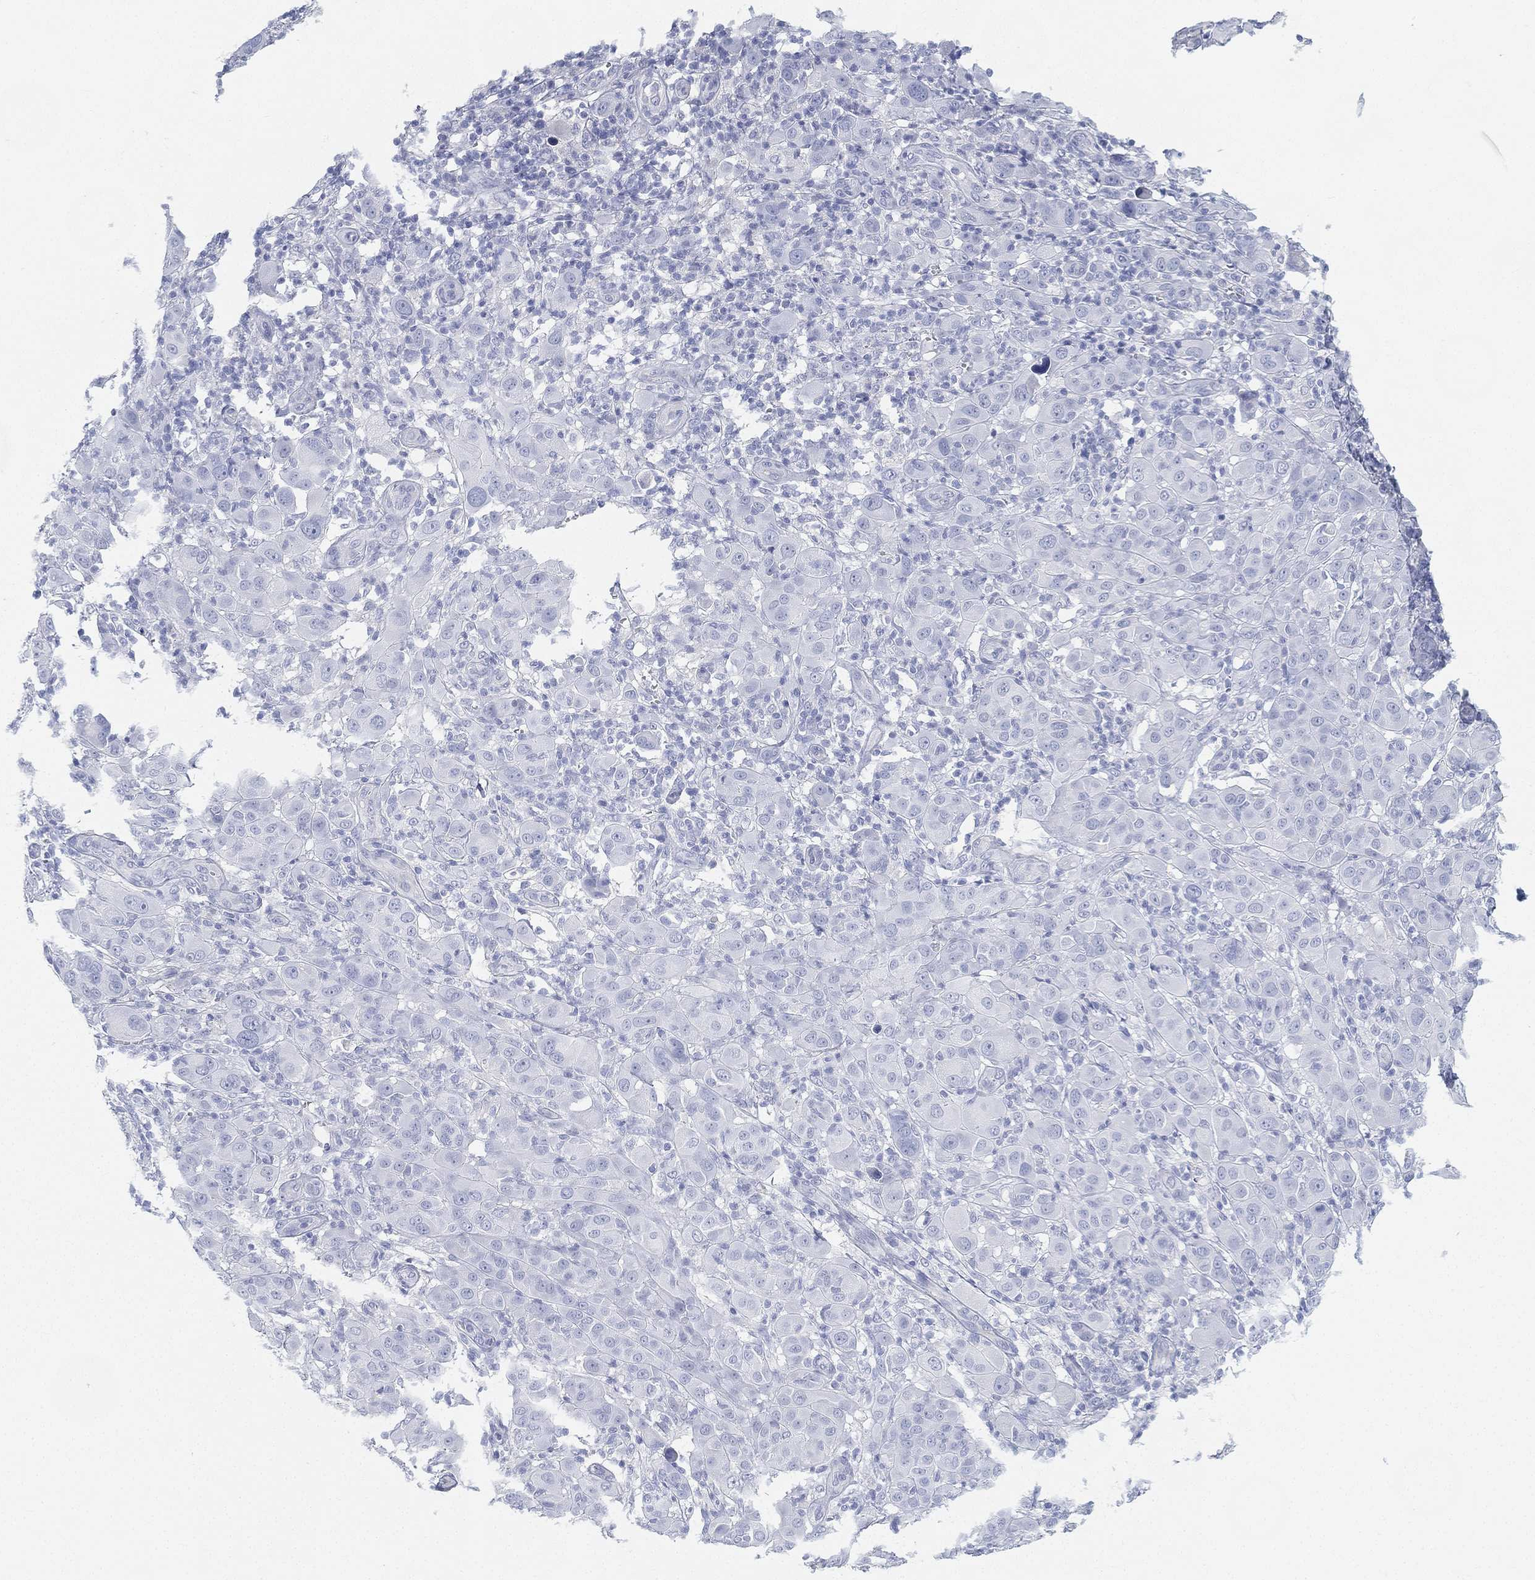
{"staining": {"intensity": "negative", "quantity": "none", "location": "none"}, "tissue": "melanoma", "cell_type": "Tumor cells", "image_type": "cancer", "snomed": [{"axis": "morphology", "description": "Malignant melanoma, NOS"}, {"axis": "topography", "description": "Skin"}], "caption": "Immunohistochemistry (IHC) histopathology image of neoplastic tissue: malignant melanoma stained with DAB displays no significant protein positivity in tumor cells.", "gene": "GPR61", "patient": {"sex": "female", "age": 87}}